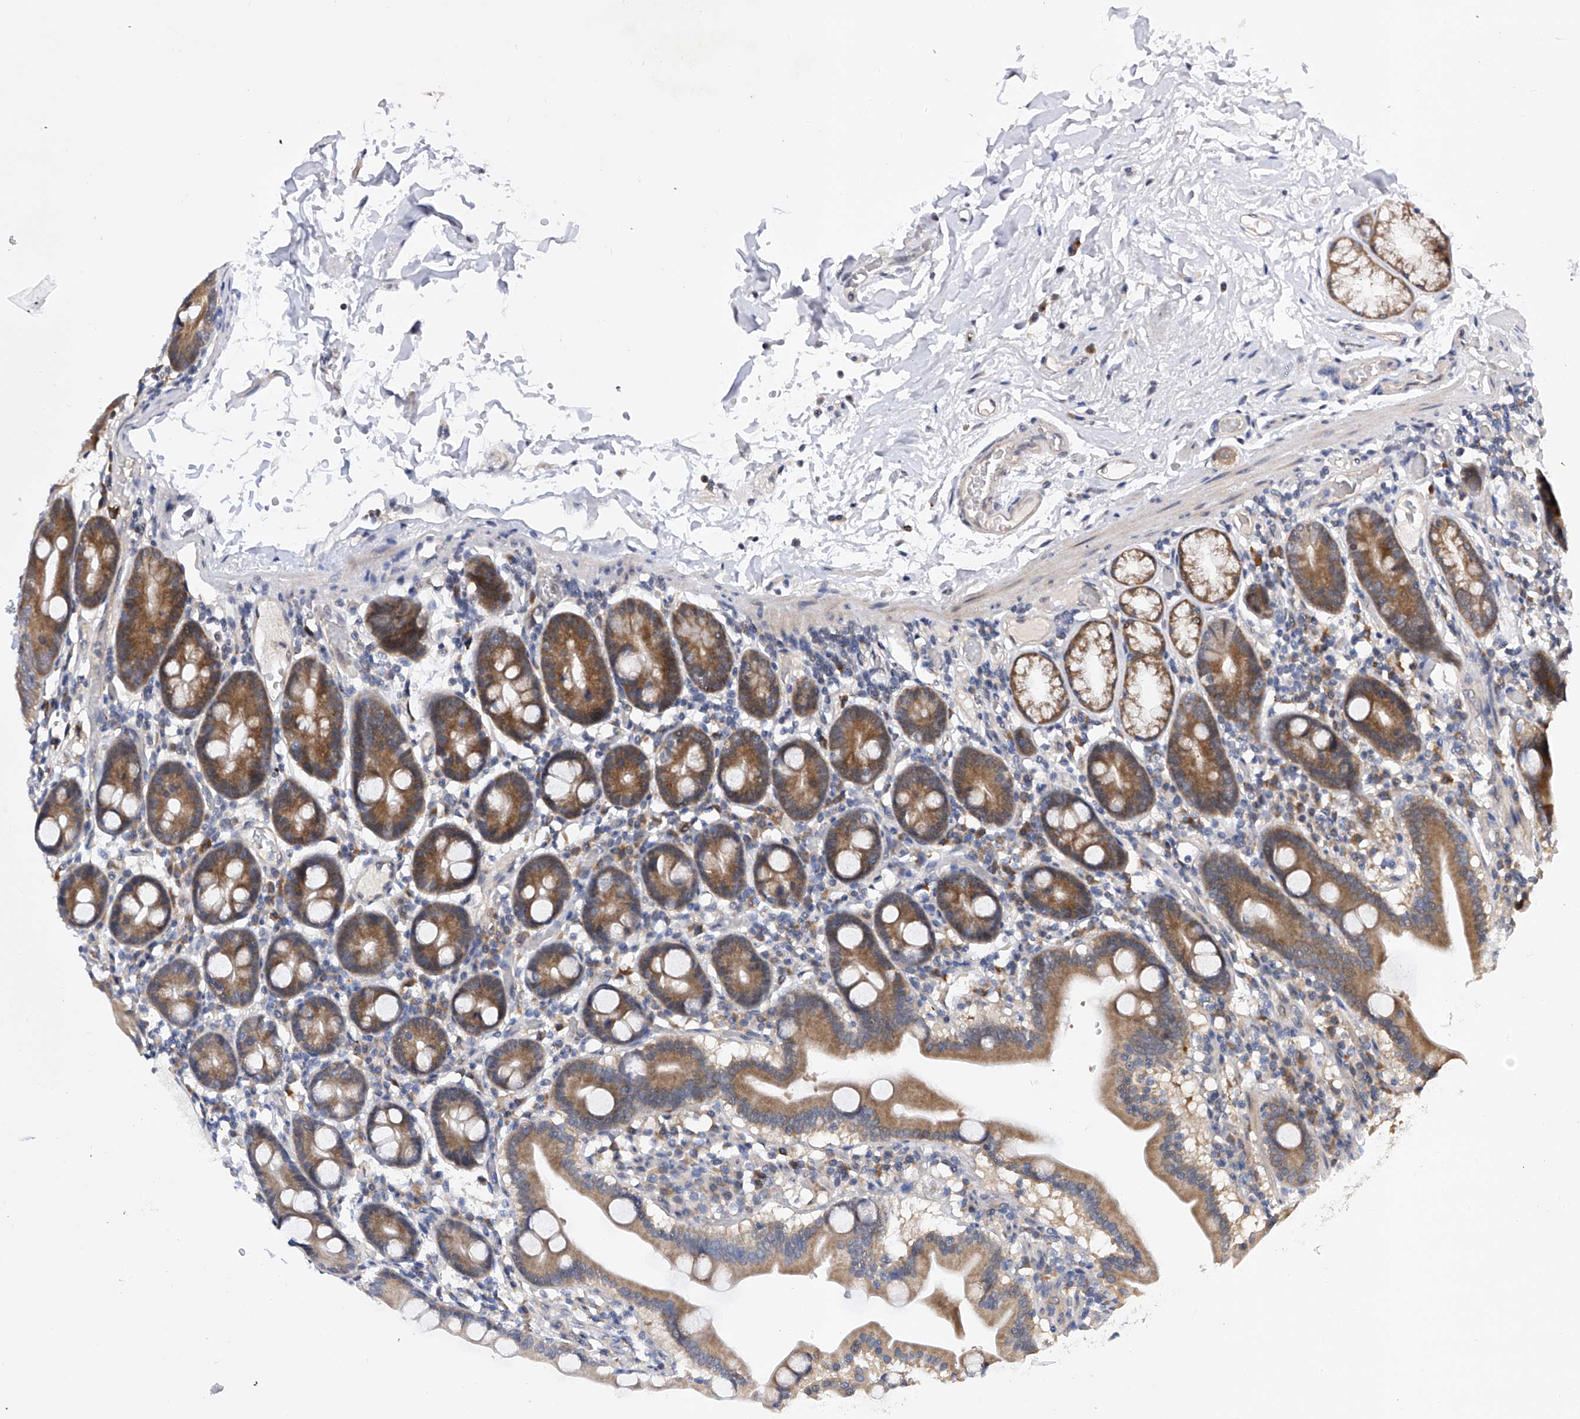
{"staining": {"intensity": "moderate", "quantity": ">75%", "location": "cytoplasmic/membranous"}, "tissue": "duodenum", "cell_type": "Glandular cells", "image_type": "normal", "snomed": [{"axis": "morphology", "description": "Normal tissue, NOS"}, {"axis": "topography", "description": "Duodenum"}], "caption": "Glandular cells show moderate cytoplasmic/membranous expression in approximately >75% of cells in benign duodenum.", "gene": "USP45", "patient": {"sex": "male", "age": 55}}